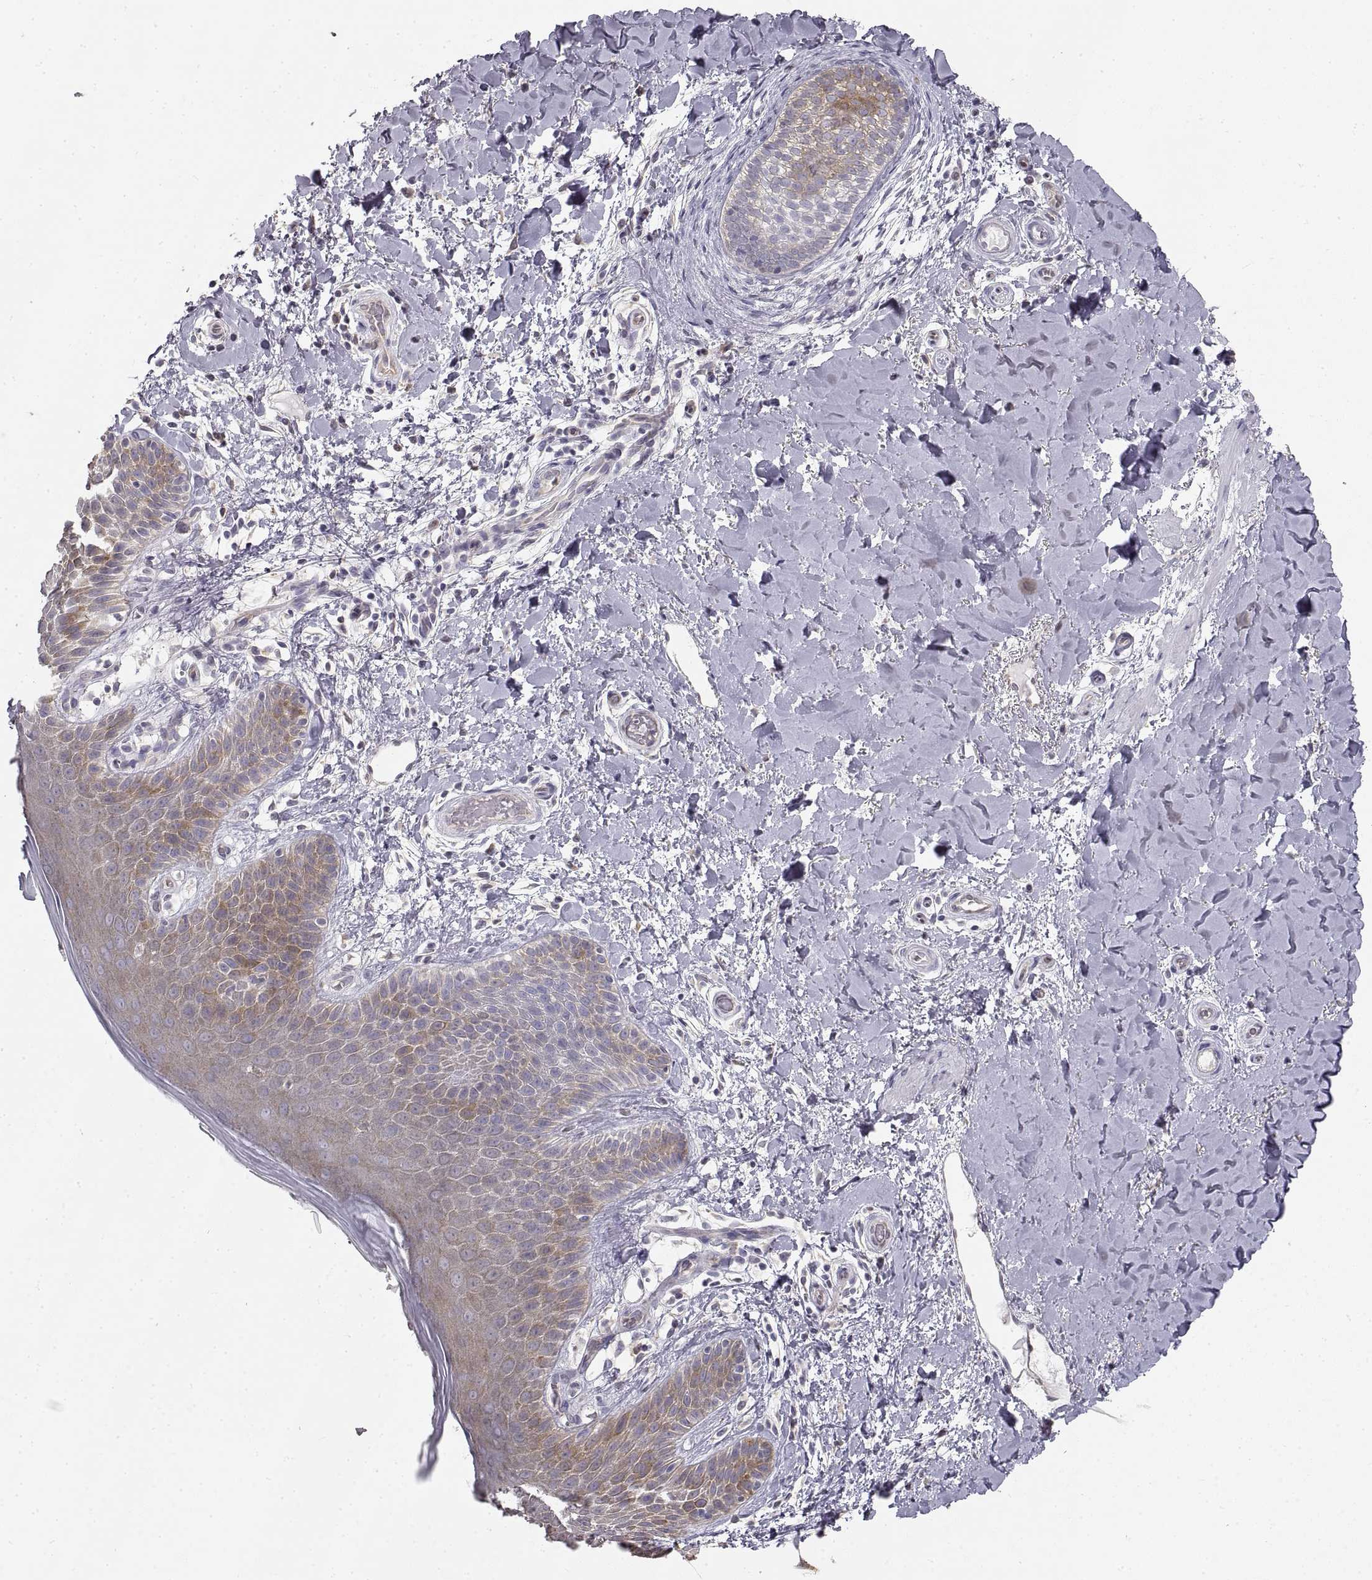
{"staining": {"intensity": "moderate", "quantity": "<25%", "location": "cytoplasmic/membranous"}, "tissue": "skin", "cell_type": "Epidermal cells", "image_type": "normal", "snomed": [{"axis": "morphology", "description": "Normal tissue, NOS"}, {"axis": "topography", "description": "Anal"}], "caption": "Protein analysis of normal skin shows moderate cytoplasmic/membranous positivity in about <25% of epidermal cells. (DAB (3,3'-diaminobenzidine) IHC, brown staining for protein, blue staining for nuclei).", "gene": "HSP90AB1", "patient": {"sex": "male", "age": 36}}